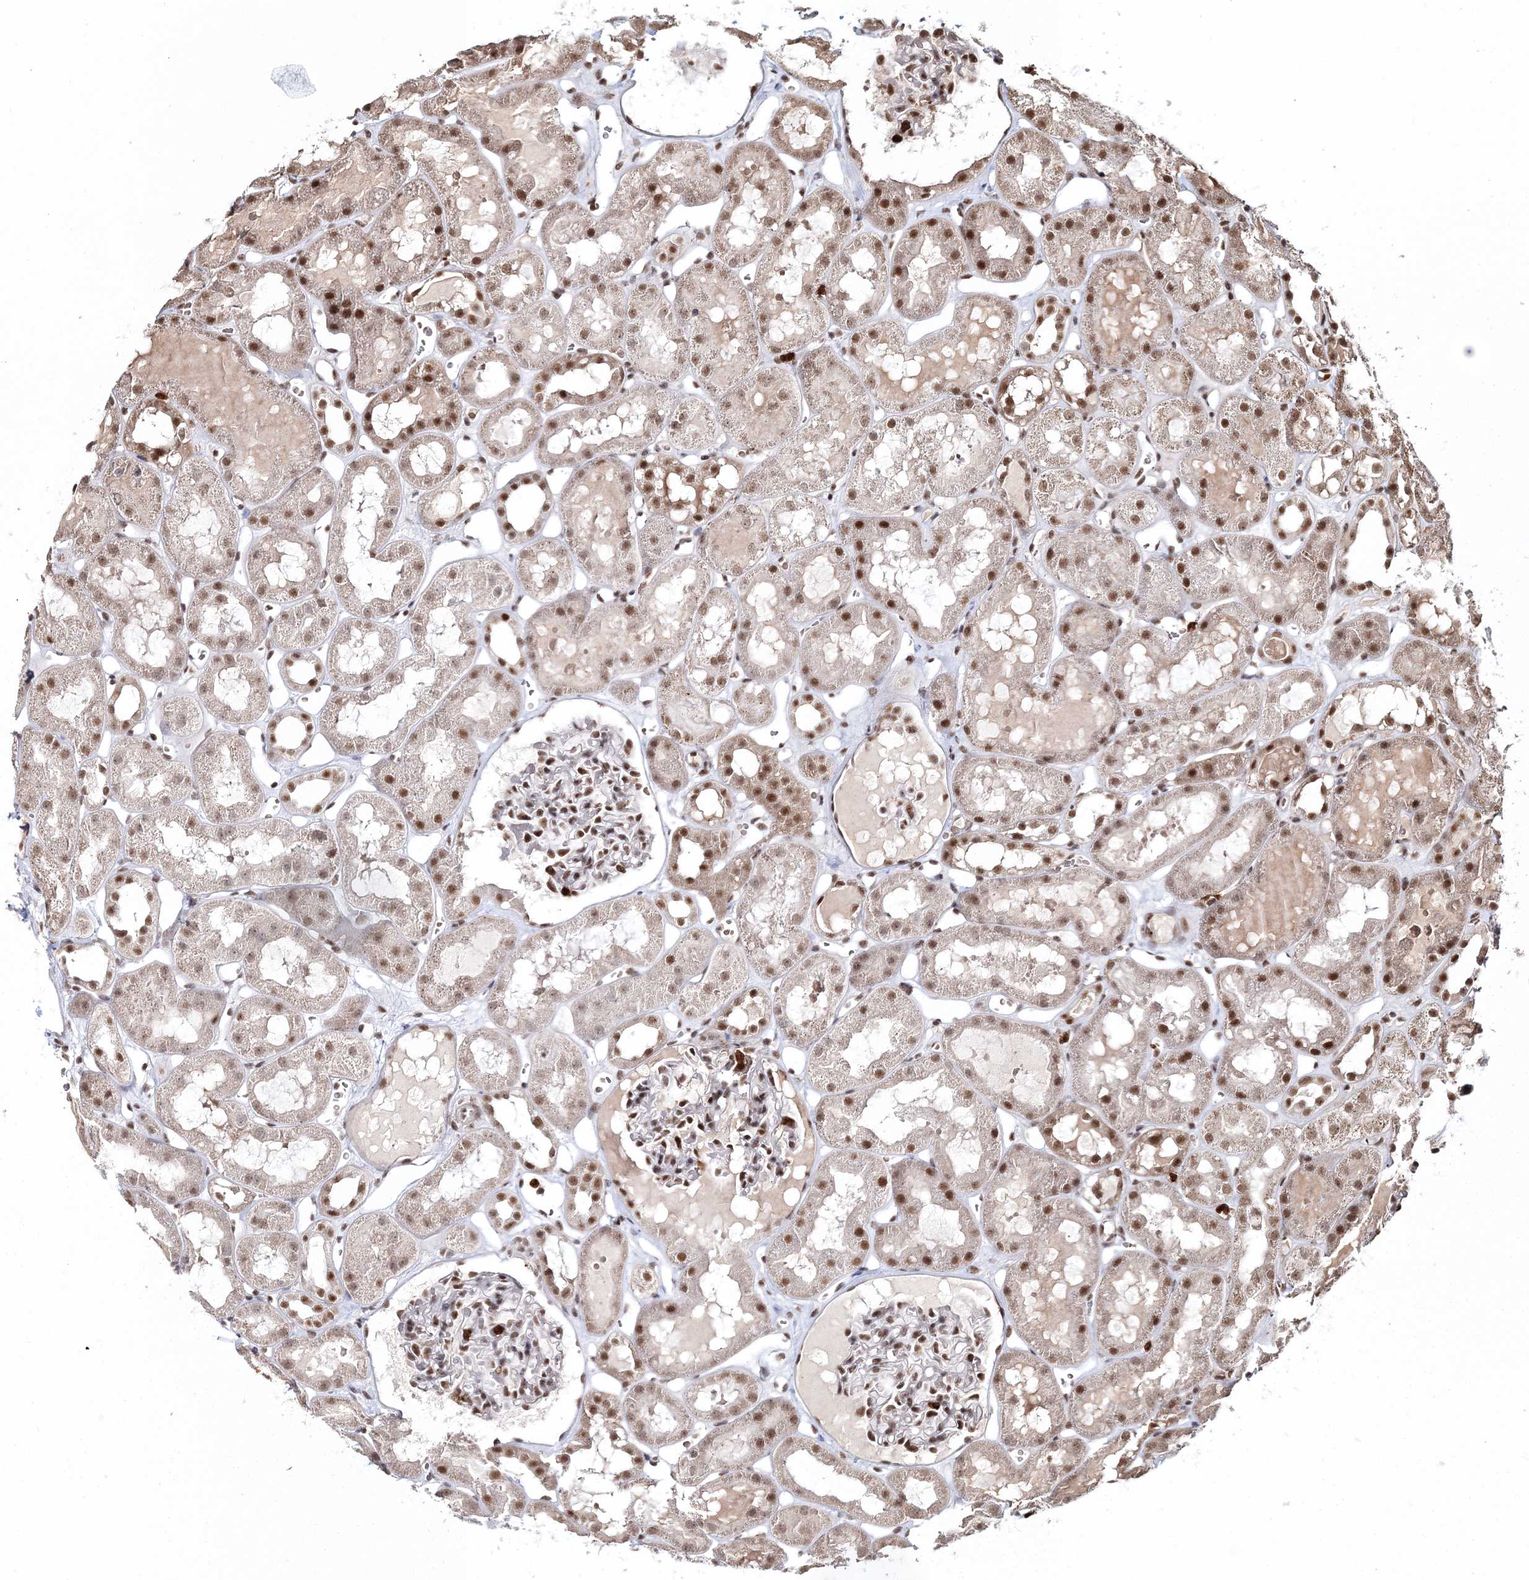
{"staining": {"intensity": "strong", "quantity": "25%-75%", "location": "nuclear"}, "tissue": "kidney", "cell_type": "Cells in glomeruli", "image_type": "normal", "snomed": [{"axis": "morphology", "description": "Normal tissue, NOS"}, {"axis": "topography", "description": "Kidney"}, {"axis": "topography", "description": "Urinary bladder"}], "caption": "DAB (3,3'-diaminobenzidine) immunohistochemical staining of benign human kidney shows strong nuclear protein staining in approximately 25%-75% of cells in glomeruli.", "gene": "ENSG00000290315", "patient": {"sex": "male", "age": 16}}